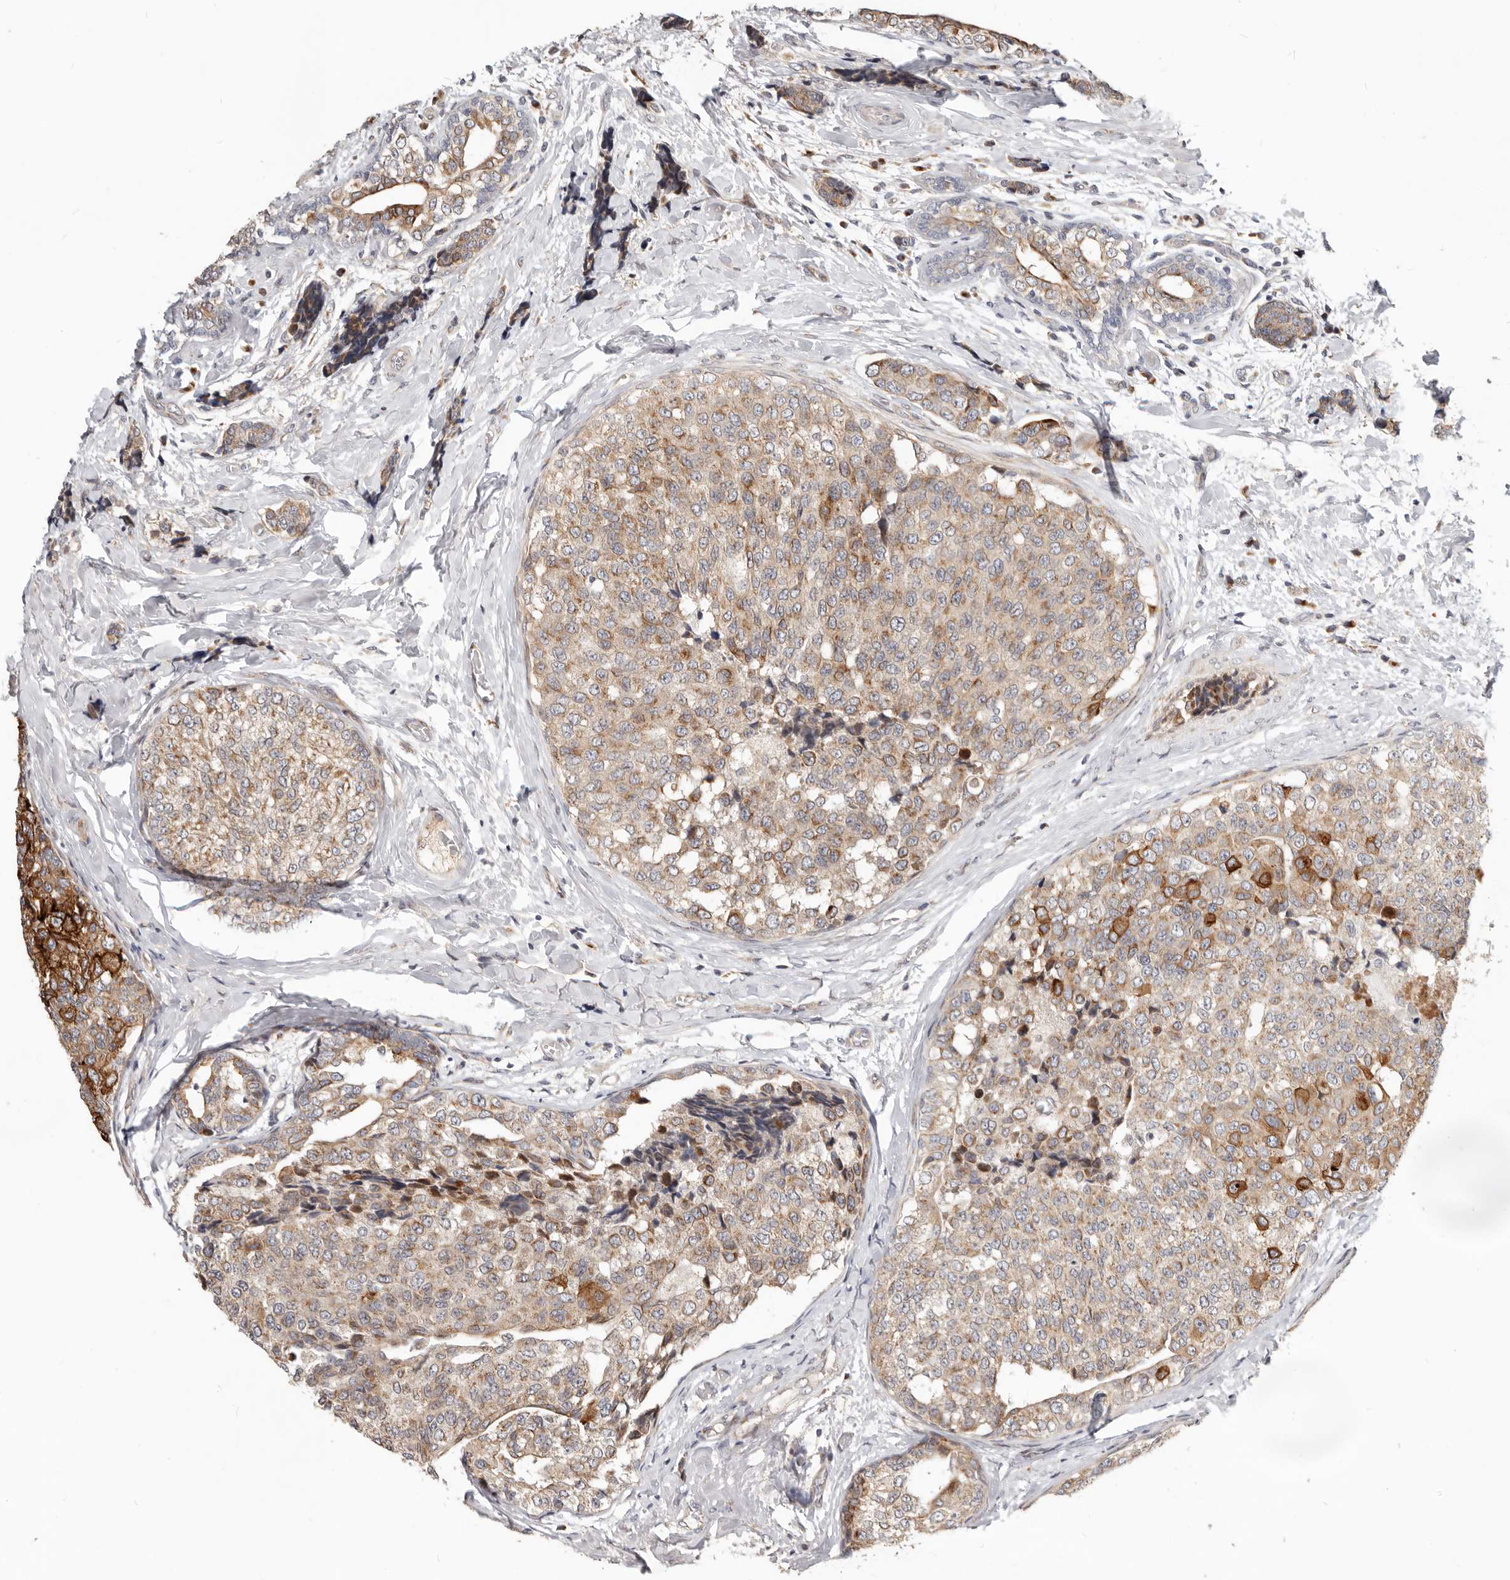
{"staining": {"intensity": "moderate", "quantity": ">75%", "location": "cytoplasmic/membranous"}, "tissue": "breast cancer", "cell_type": "Tumor cells", "image_type": "cancer", "snomed": [{"axis": "morphology", "description": "Normal tissue, NOS"}, {"axis": "morphology", "description": "Duct carcinoma"}, {"axis": "topography", "description": "Breast"}], "caption": "Protein staining by immunohistochemistry (IHC) demonstrates moderate cytoplasmic/membranous expression in approximately >75% of tumor cells in breast intraductal carcinoma.", "gene": "NPY4R", "patient": {"sex": "female", "age": 43}}